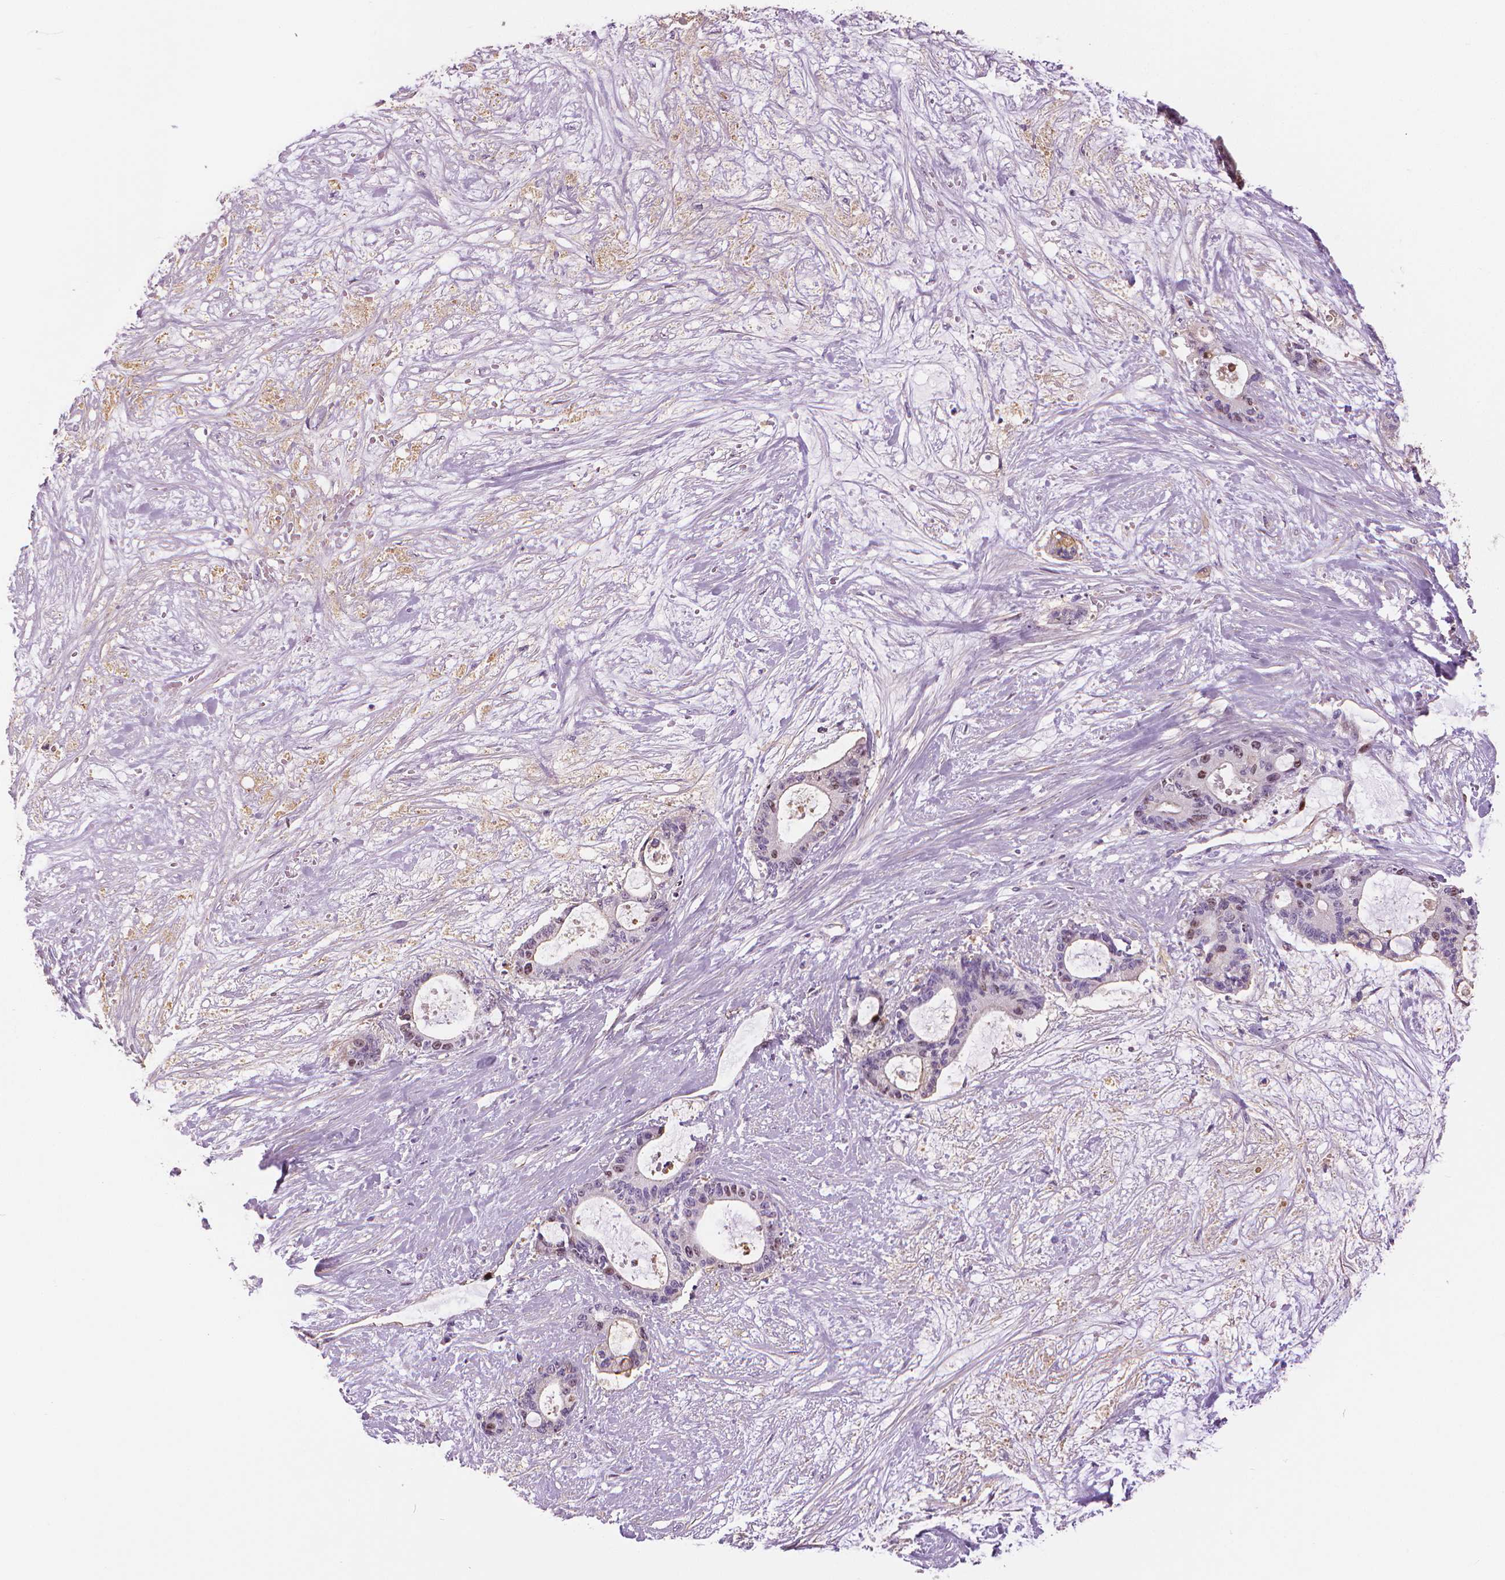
{"staining": {"intensity": "moderate", "quantity": "<25%", "location": "nuclear"}, "tissue": "liver cancer", "cell_type": "Tumor cells", "image_type": "cancer", "snomed": [{"axis": "morphology", "description": "Normal tissue, NOS"}, {"axis": "morphology", "description": "Cholangiocarcinoma"}, {"axis": "topography", "description": "Liver"}, {"axis": "topography", "description": "Peripheral nerve tissue"}], "caption": "Human liver cancer (cholangiocarcinoma) stained with a brown dye demonstrates moderate nuclear positive staining in about <25% of tumor cells.", "gene": "MKI67", "patient": {"sex": "female", "age": 73}}